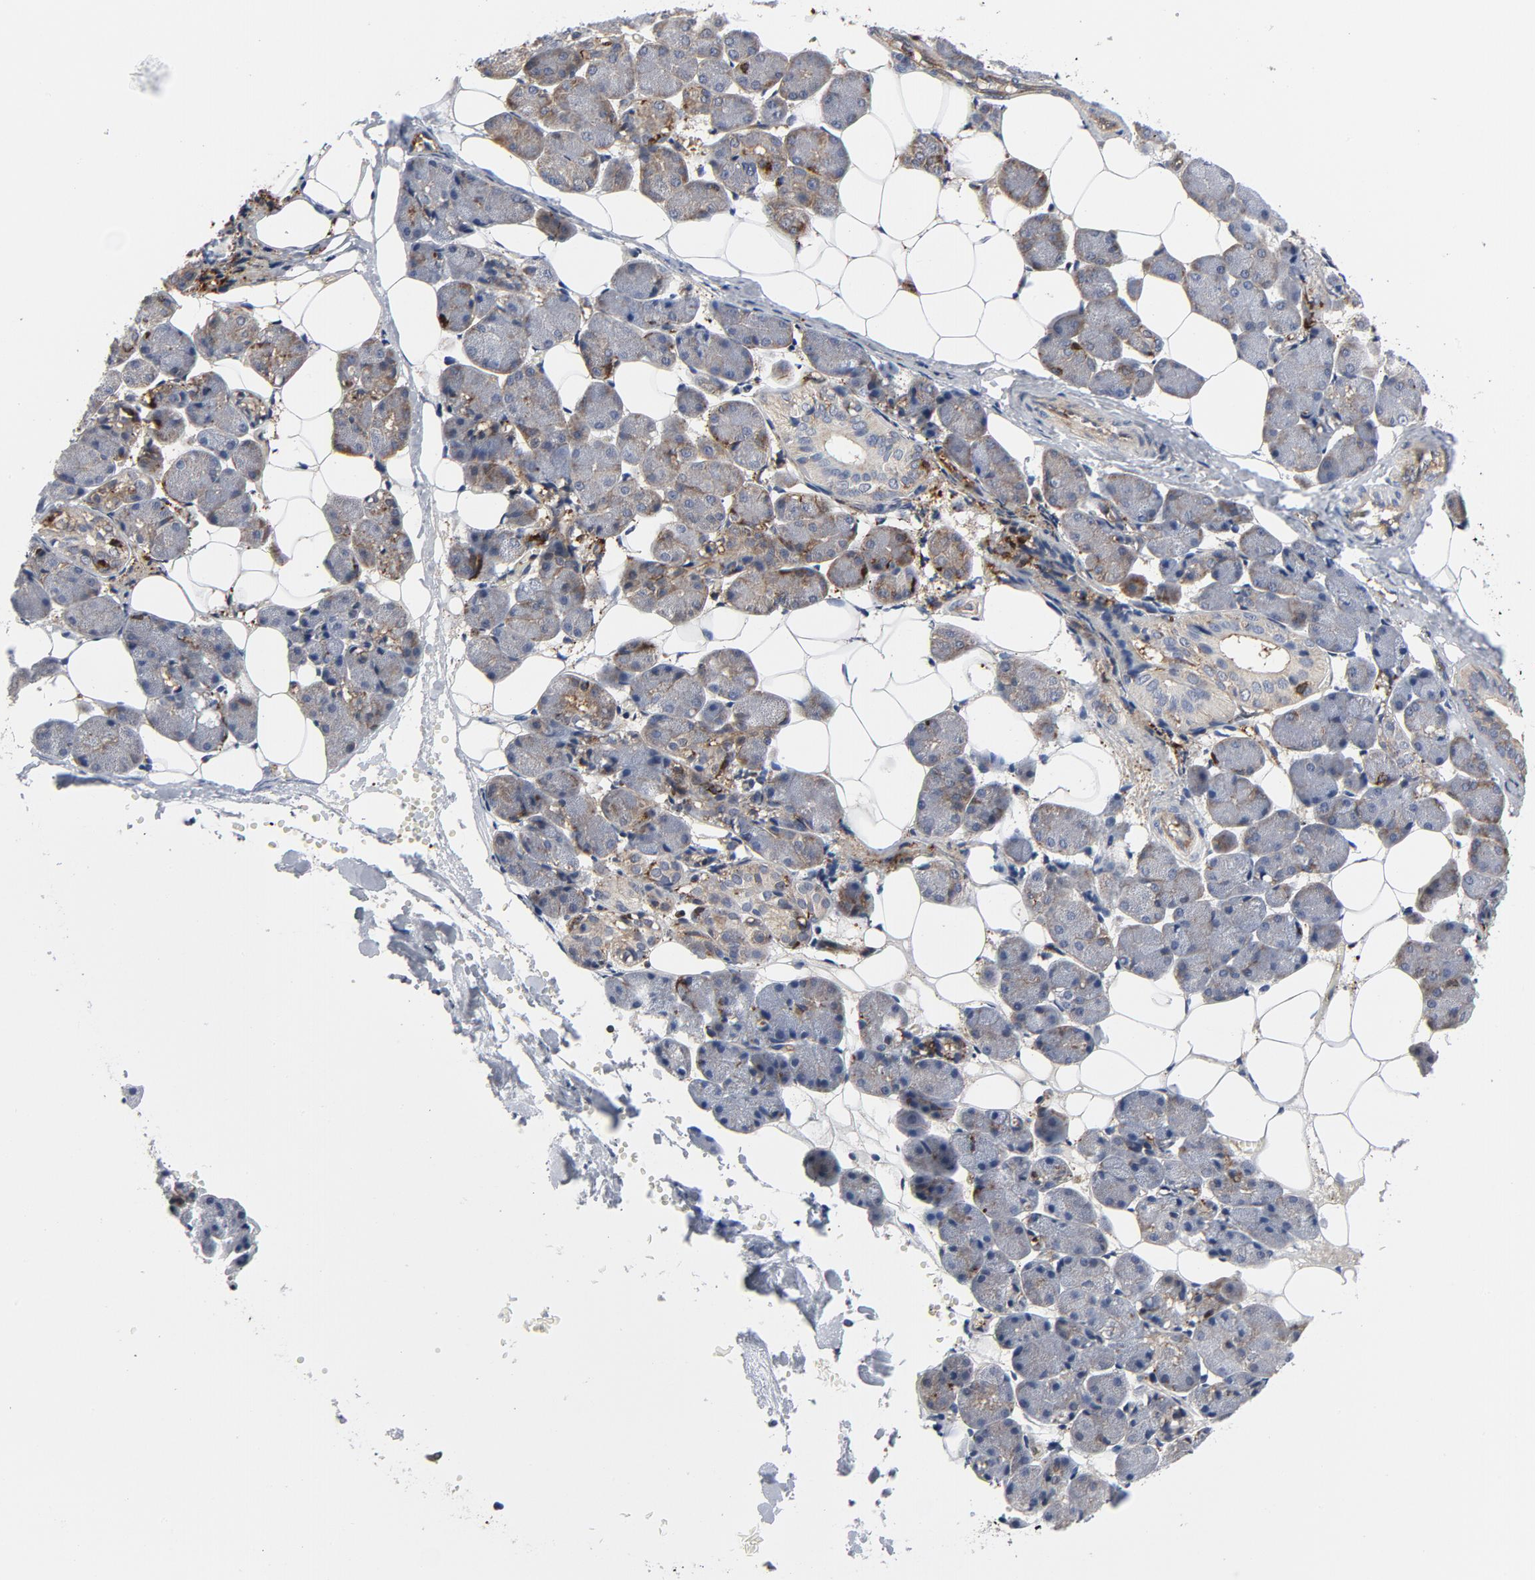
{"staining": {"intensity": "weak", "quantity": ">75%", "location": "cytoplasmic/membranous"}, "tissue": "salivary gland", "cell_type": "Glandular cells", "image_type": "normal", "snomed": [{"axis": "morphology", "description": "Normal tissue, NOS"}, {"axis": "morphology", "description": "Adenoma, NOS"}, {"axis": "topography", "description": "Salivary gland"}], "caption": "Immunohistochemistry (IHC) of normal human salivary gland demonstrates low levels of weak cytoplasmic/membranous positivity in about >75% of glandular cells. (DAB (3,3'-diaminobenzidine) IHC, brown staining for protein, blue staining for nuclei).", "gene": "YES1", "patient": {"sex": "female", "age": 32}}